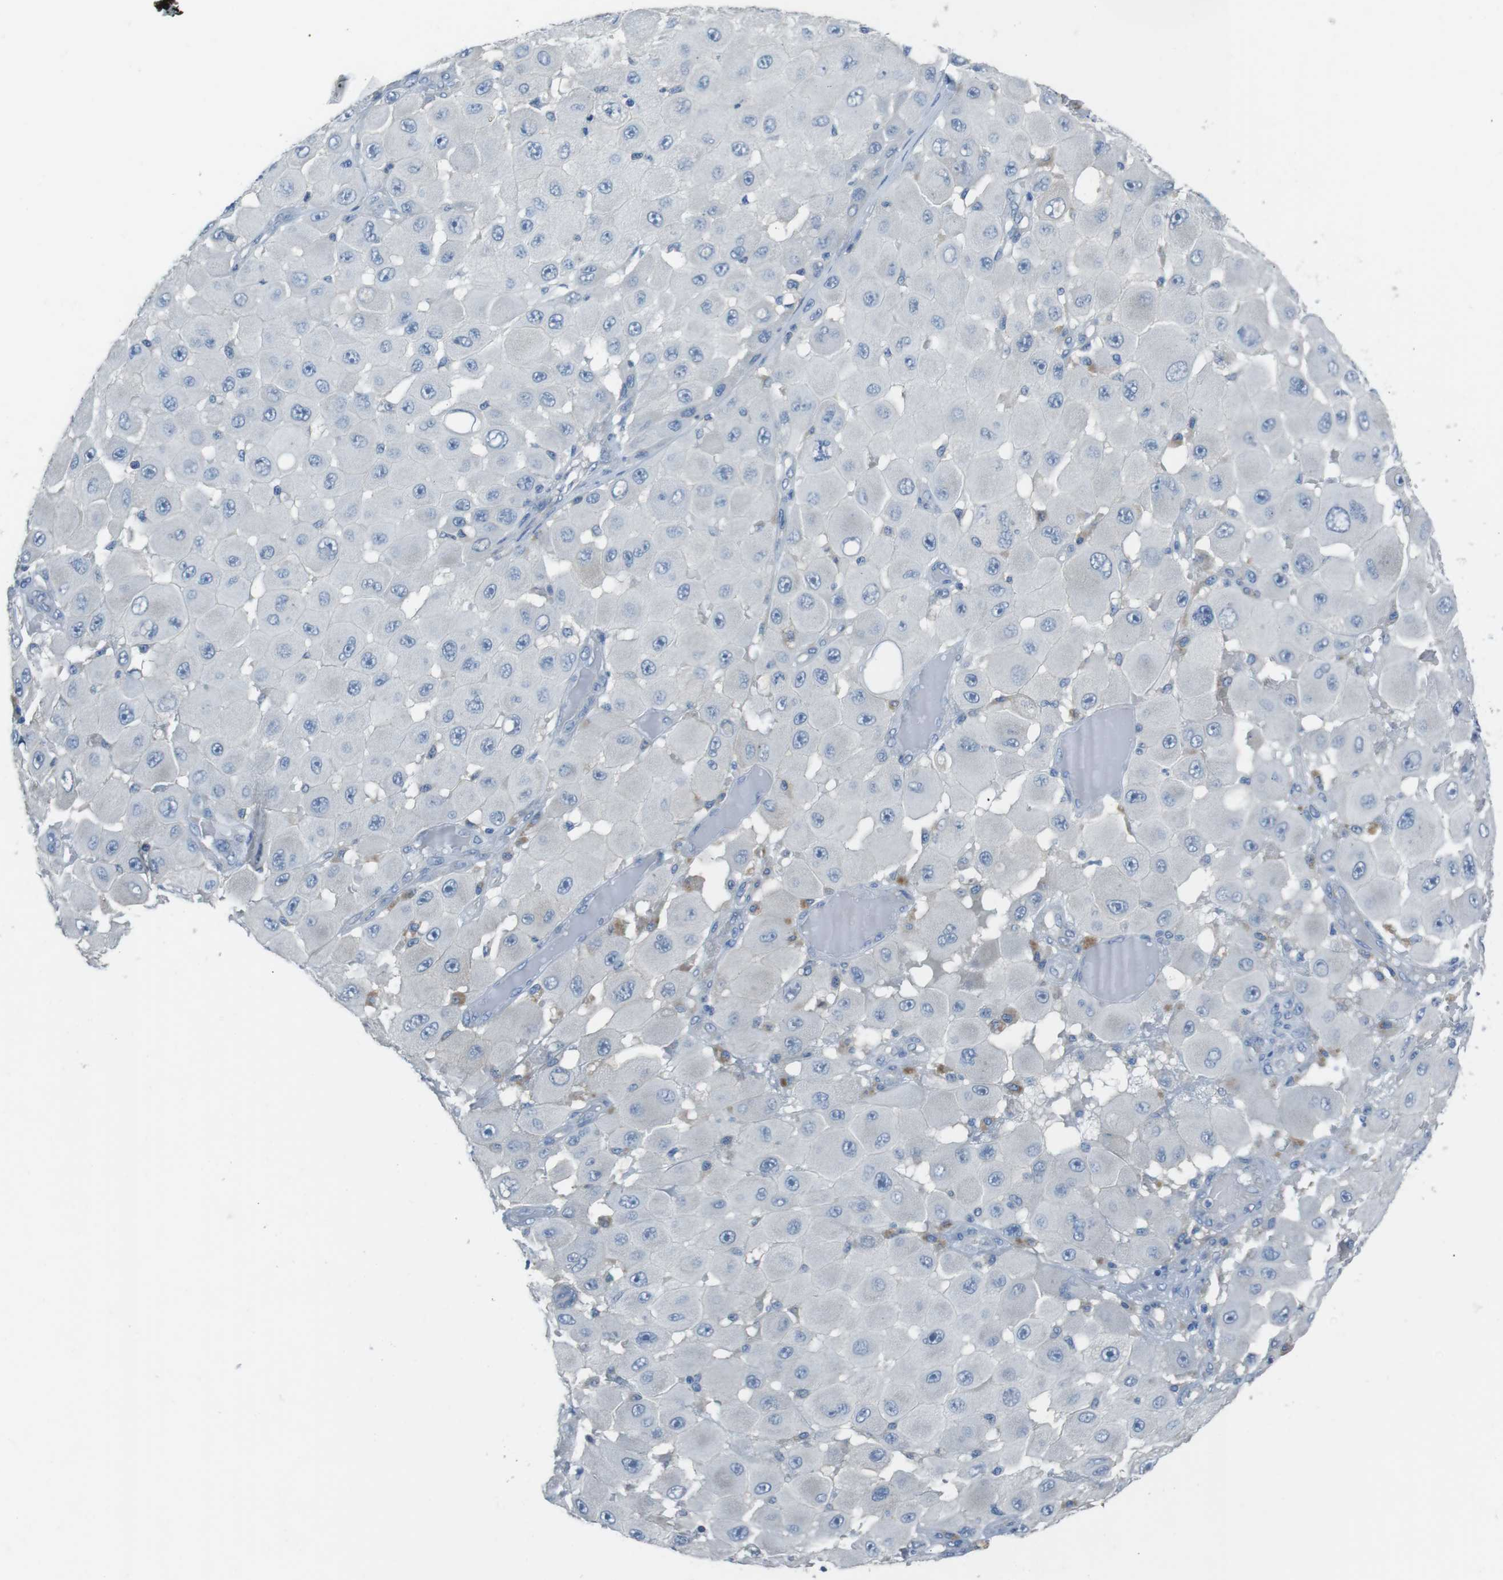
{"staining": {"intensity": "negative", "quantity": "none", "location": "none"}, "tissue": "melanoma", "cell_type": "Tumor cells", "image_type": "cancer", "snomed": [{"axis": "morphology", "description": "Malignant melanoma, NOS"}, {"axis": "topography", "description": "Skin"}], "caption": "An image of melanoma stained for a protein exhibits no brown staining in tumor cells.", "gene": "CYP2C8", "patient": {"sex": "female", "age": 81}}